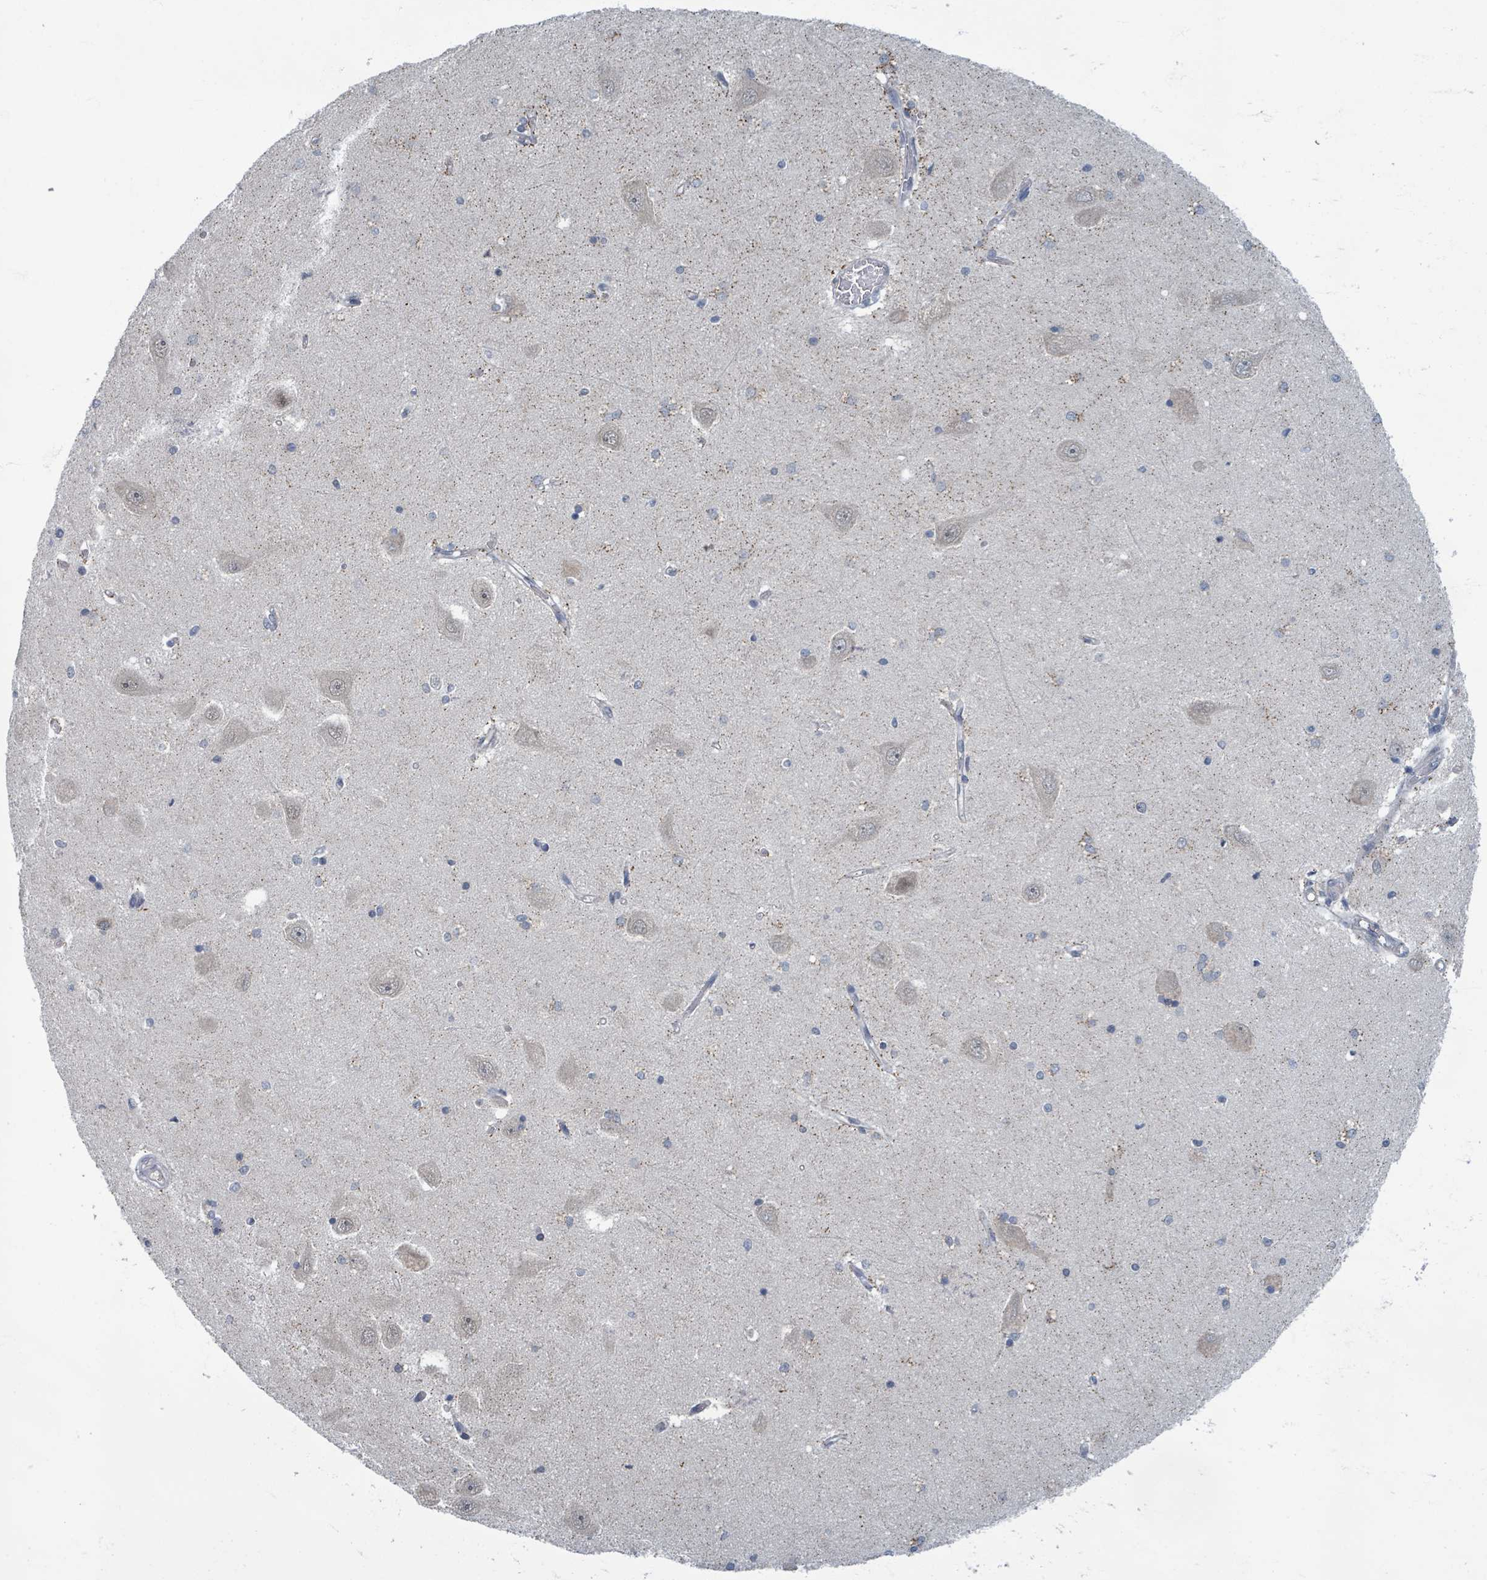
{"staining": {"intensity": "negative", "quantity": "none", "location": "none"}, "tissue": "hippocampus", "cell_type": "Glial cells", "image_type": "normal", "snomed": [{"axis": "morphology", "description": "Normal tissue, NOS"}, {"axis": "topography", "description": "Hippocampus"}], "caption": "A high-resolution photomicrograph shows IHC staining of normal hippocampus, which reveals no significant staining in glial cells. (Brightfield microscopy of DAB (3,3'-diaminobenzidine) immunohistochemistry (IHC) at high magnification).", "gene": "INTS15", "patient": {"sex": "male", "age": 45}}